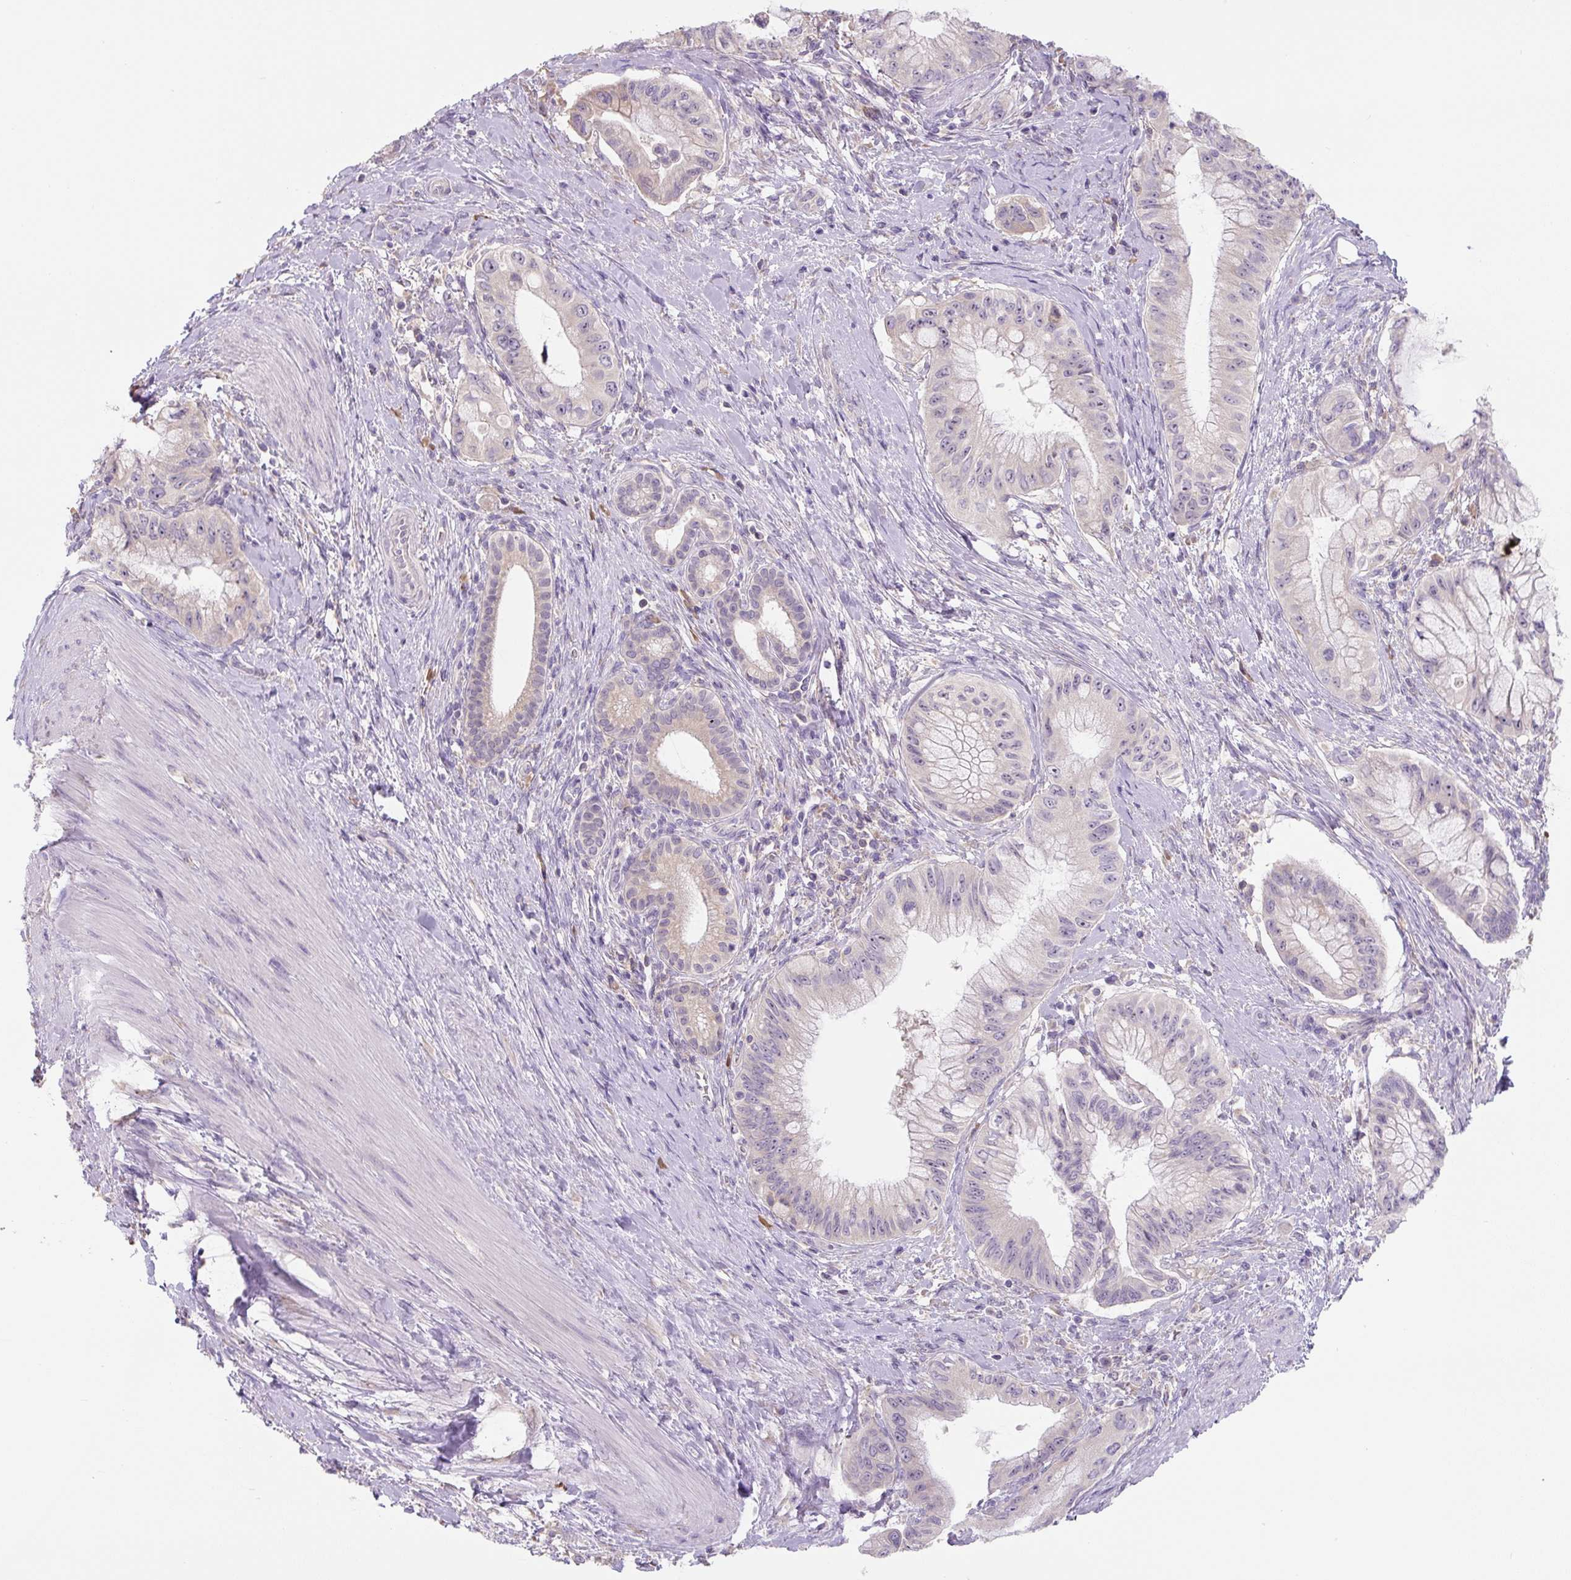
{"staining": {"intensity": "negative", "quantity": "none", "location": "none"}, "tissue": "pancreatic cancer", "cell_type": "Tumor cells", "image_type": "cancer", "snomed": [{"axis": "morphology", "description": "Adenocarcinoma, NOS"}, {"axis": "topography", "description": "Pancreas"}], "caption": "Tumor cells are negative for brown protein staining in pancreatic cancer (adenocarcinoma). (DAB (3,3'-diaminobenzidine) IHC with hematoxylin counter stain).", "gene": "FZD5", "patient": {"sex": "male", "age": 48}}